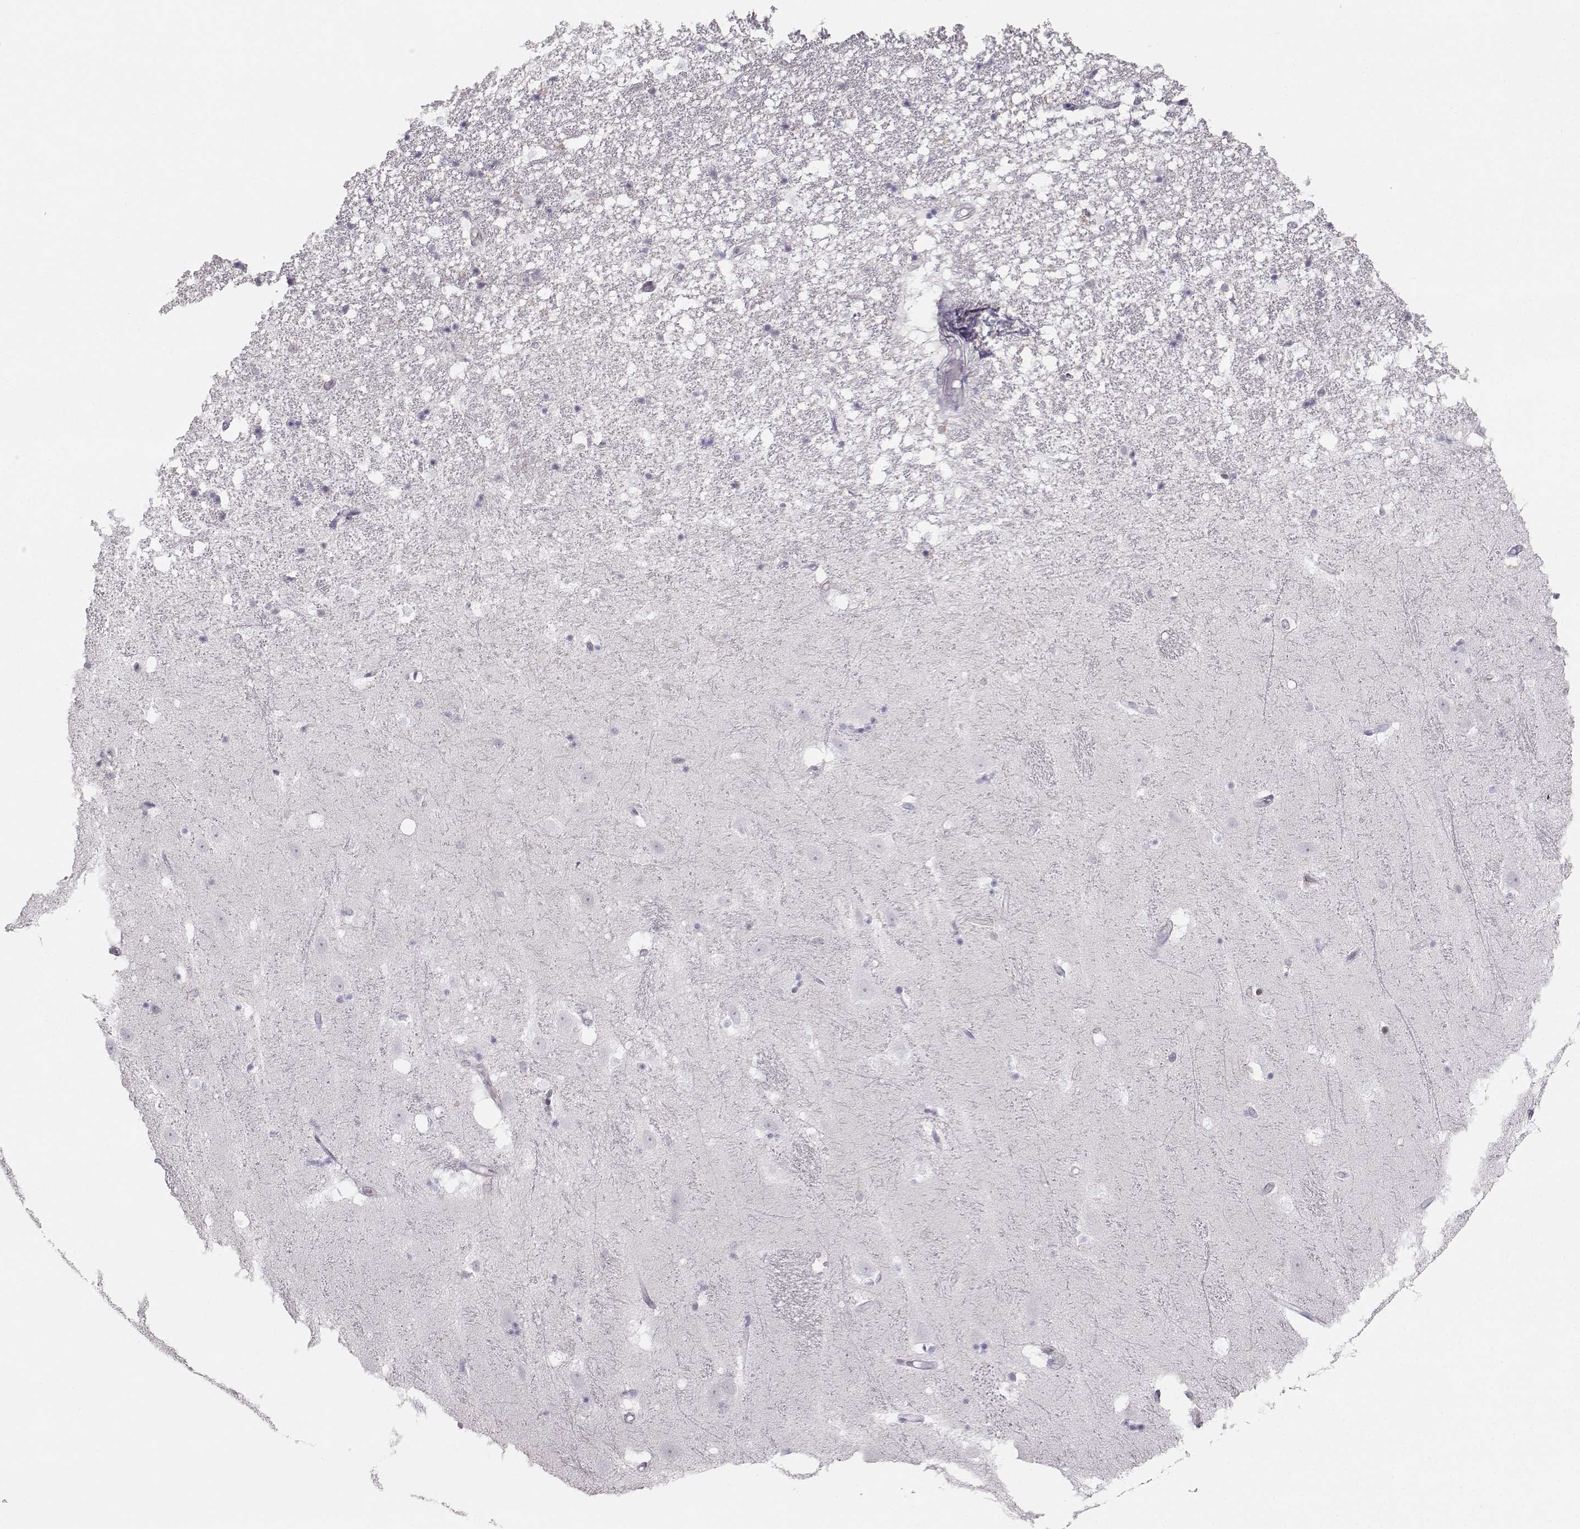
{"staining": {"intensity": "negative", "quantity": "none", "location": "none"}, "tissue": "hippocampus", "cell_type": "Glial cells", "image_type": "normal", "snomed": [{"axis": "morphology", "description": "Normal tissue, NOS"}, {"axis": "topography", "description": "Hippocampus"}], "caption": "IHC histopathology image of unremarkable hippocampus stained for a protein (brown), which reveals no staining in glial cells.", "gene": "ZBTB32", "patient": {"sex": "male", "age": 49}}